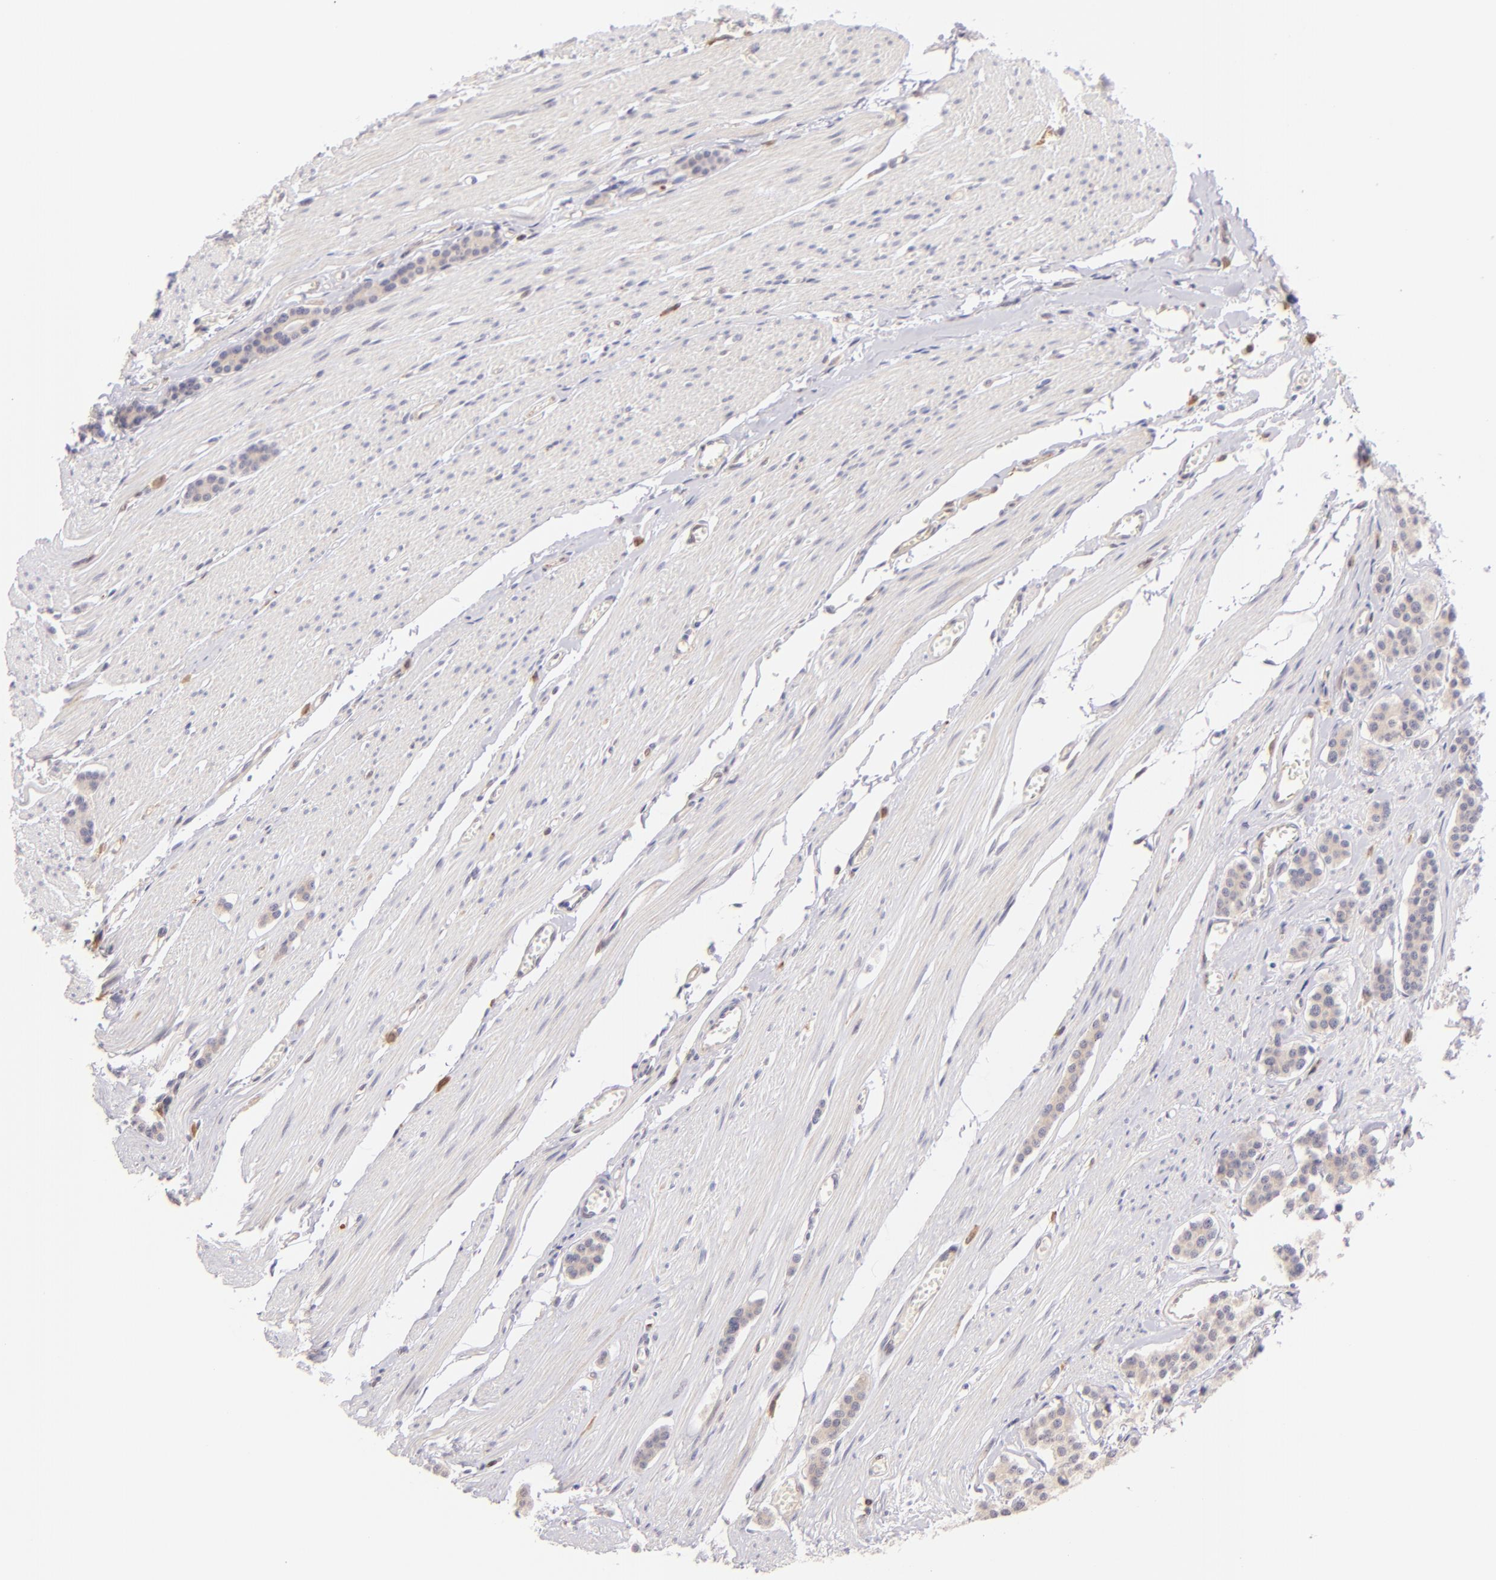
{"staining": {"intensity": "weak", "quantity": "25%-75%", "location": "cytoplasmic/membranous"}, "tissue": "carcinoid", "cell_type": "Tumor cells", "image_type": "cancer", "snomed": [{"axis": "morphology", "description": "Carcinoid, malignant, NOS"}, {"axis": "topography", "description": "Small intestine"}], "caption": "IHC histopathology image of human carcinoid stained for a protein (brown), which shows low levels of weak cytoplasmic/membranous expression in about 25%-75% of tumor cells.", "gene": "BTK", "patient": {"sex": "male", "age": 60}}